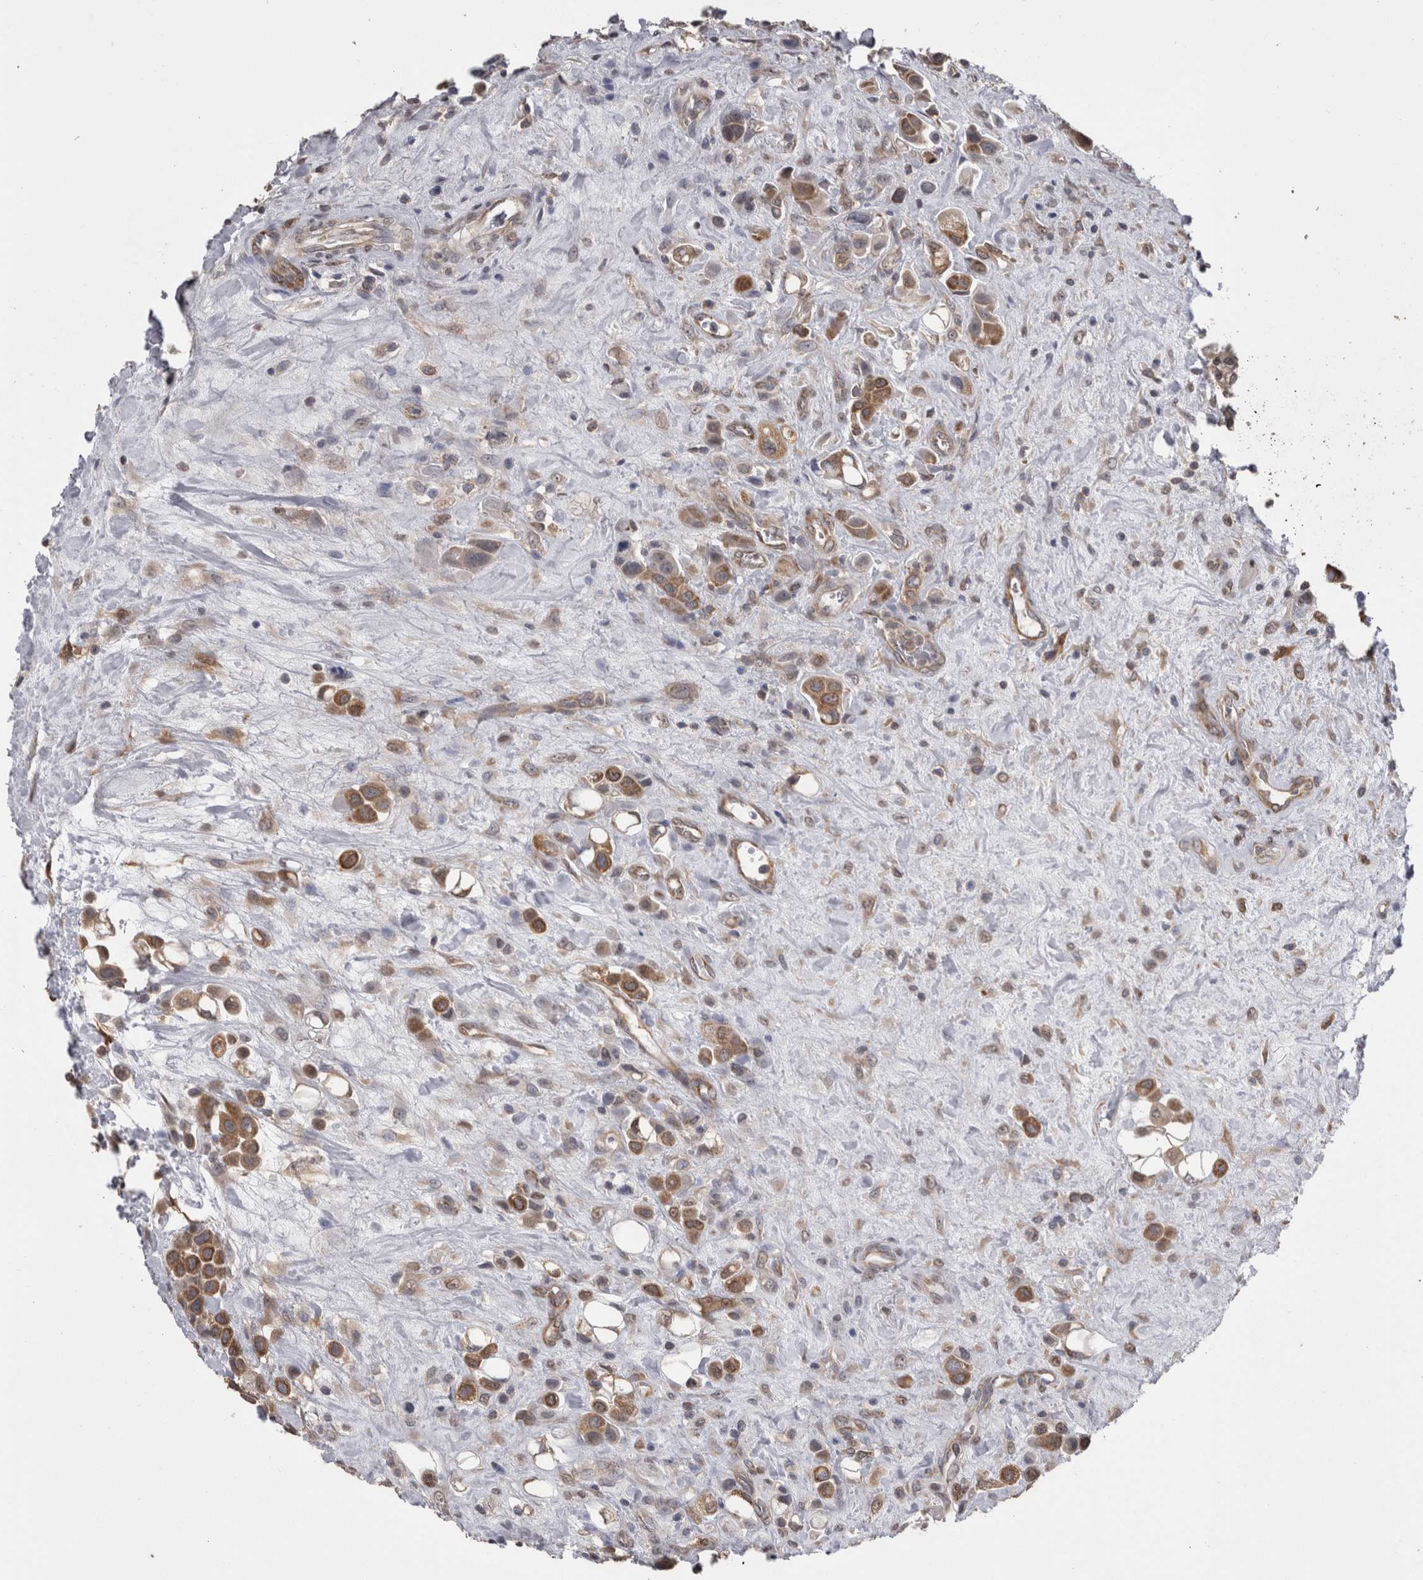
{"staining": {"intensity": "moderate", "quantity": ">75%", "location": "cytoplasmic/membranous"}, "tissue": "urothelial cancer", "cell_type": "Tumor cells", "image_type": "cancer", "snomed": [{"axis": "morphology", "description": "Urothelial carcinoma, High grade"}, {"axis": "topography", "description": "Urinary bladder"}], "caption": "Urothelial cancer tissue reveals moderate cytoplasmic/membranous staining in about >75% of tumor cells The protein is stained brown, and the nuclei are stained in blue (DAB (3,3'-diaminobenzidine) IHC with brightfield microscopy, high magnification).", "gene": "DDX6", "patient": {"sex": "male", "age": 50}}